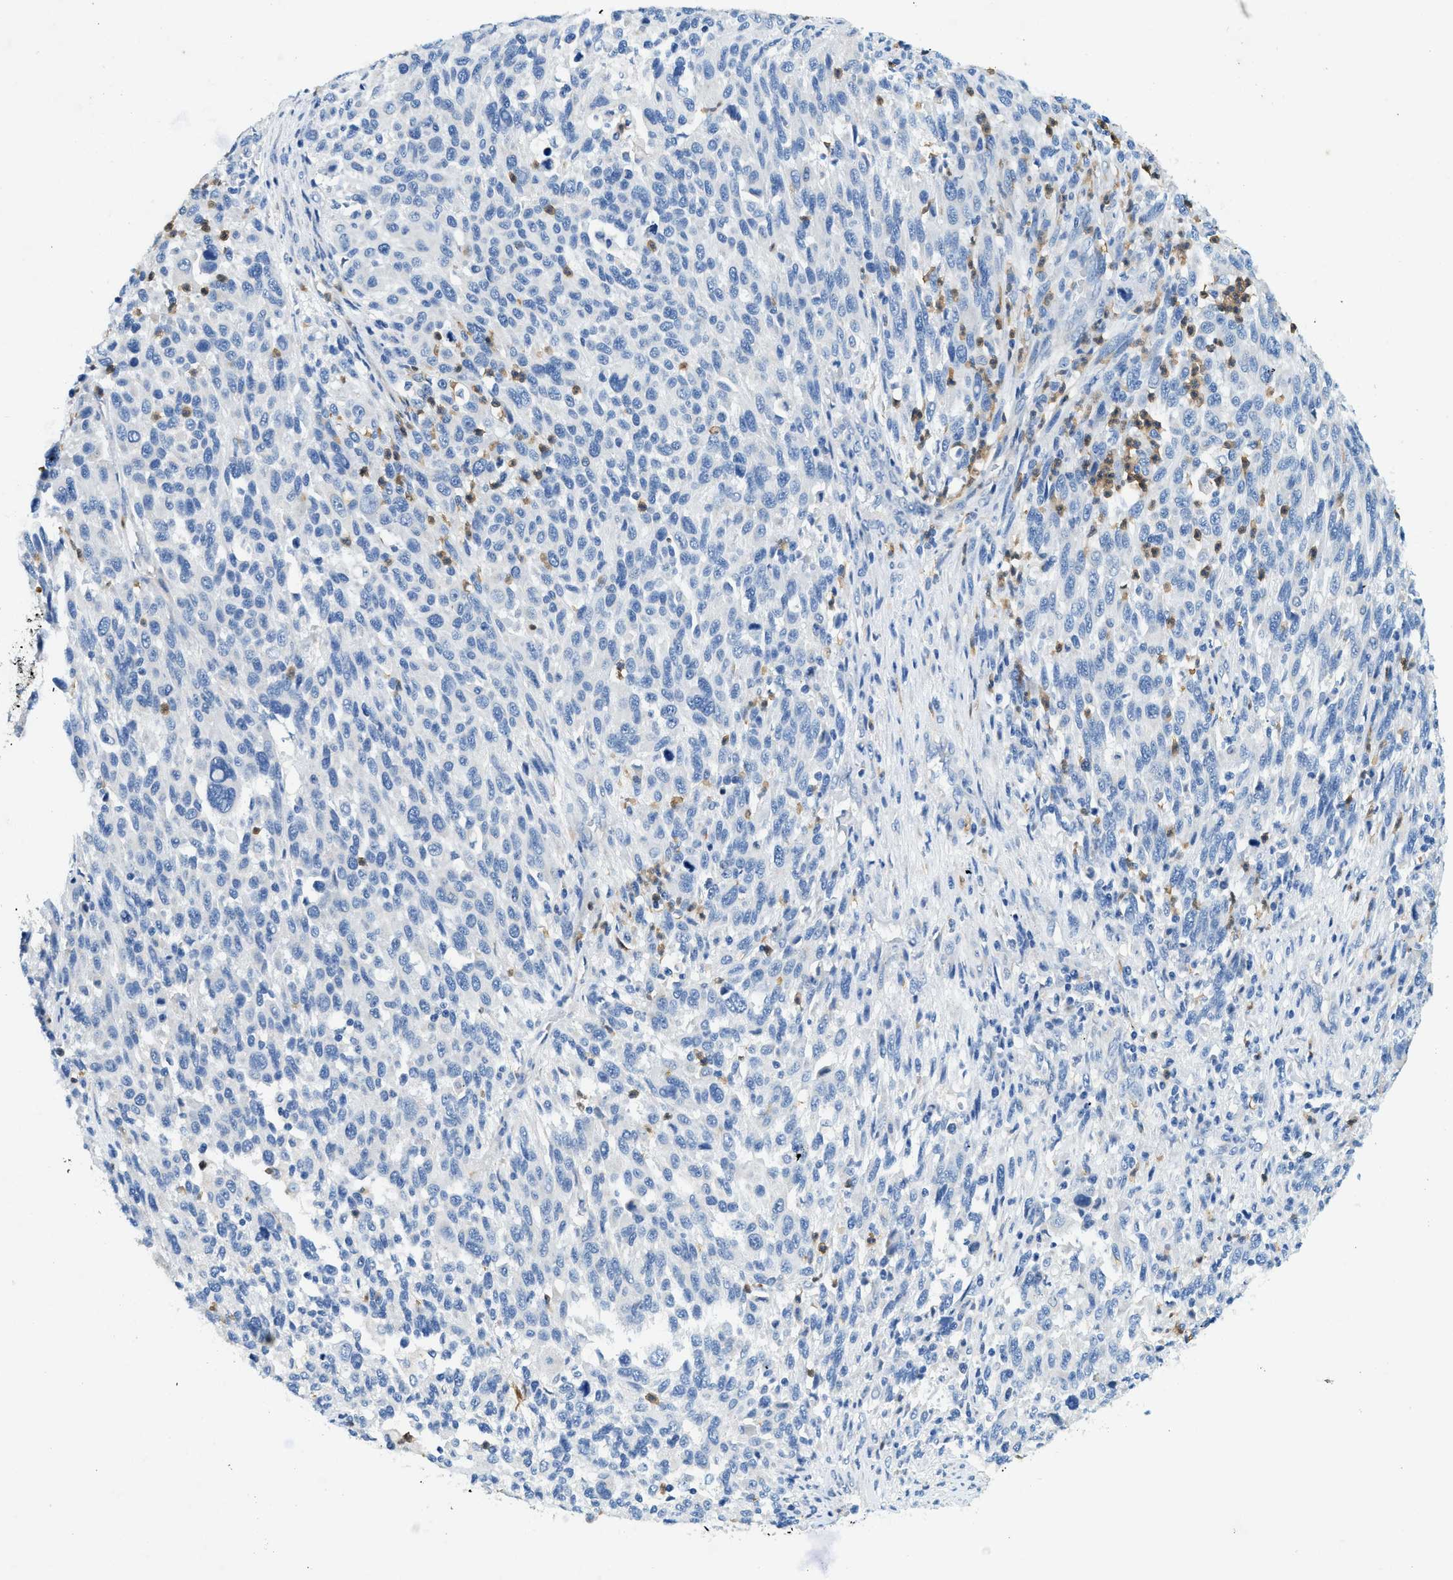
{"staining": {"intensity": "negative", "quantity": "none", "location": "none"}, "tissue": "melanoma", "cell_type": "Tumor cells", "image_type": "cancer", "snomed": [{"axis": "morphology", "description": "Malignant melanoma, Metastatic site"}, {"axis": "topography", "description": "Lymph node"}], "caption": "Tumor cells are negative for protein expression in human malignant melanoma (metastatic site).", "gene": "ZDHHC13", "patient": {"sex": "male", "age": 61}}